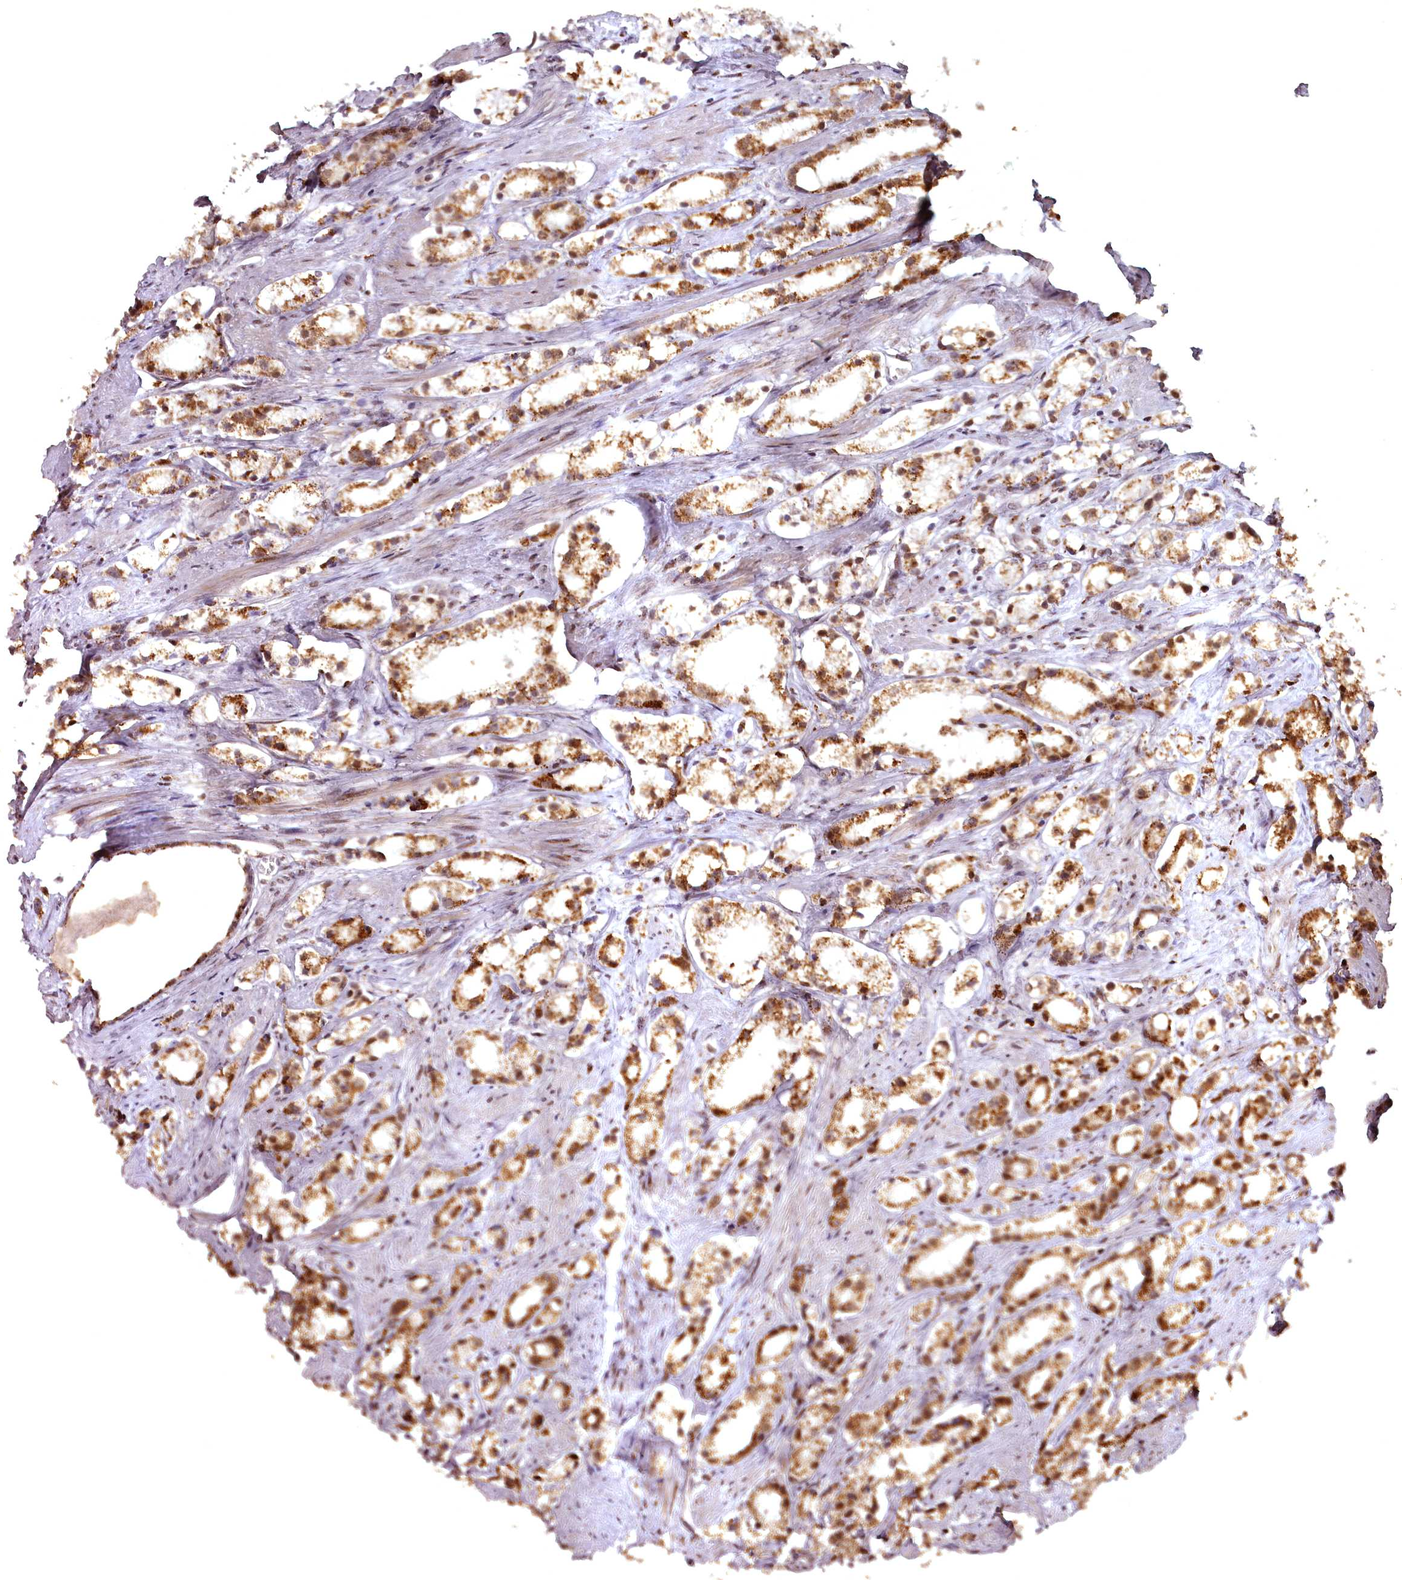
{"staining": {"intensity": "moderate", "quantity": ">75%", "location": "cytoplasmic/membranous"}, "tissue": "prostate cancer", "cell_type": "Tumor cells", "image_type": "cancer", "snomed": [{"axis": "morphology", "description": "Adenocarcinoma, High grade"}, {"axis": "topography", "description": "Prostate"}], "caption": "Immunohistochemistry (IHC) histopathology image of neoplastic tissue: human high-grade adenocarcinoma (prostate) stained using IHC reveals medium levels of moderate protein expression localized specifically in the cytoplasmic/membranous of tumor cells, appearing as a cytoplasmic/membranous brown color.", "gene": "CEP83", "patient": {"sex": "male", "age": 66}}